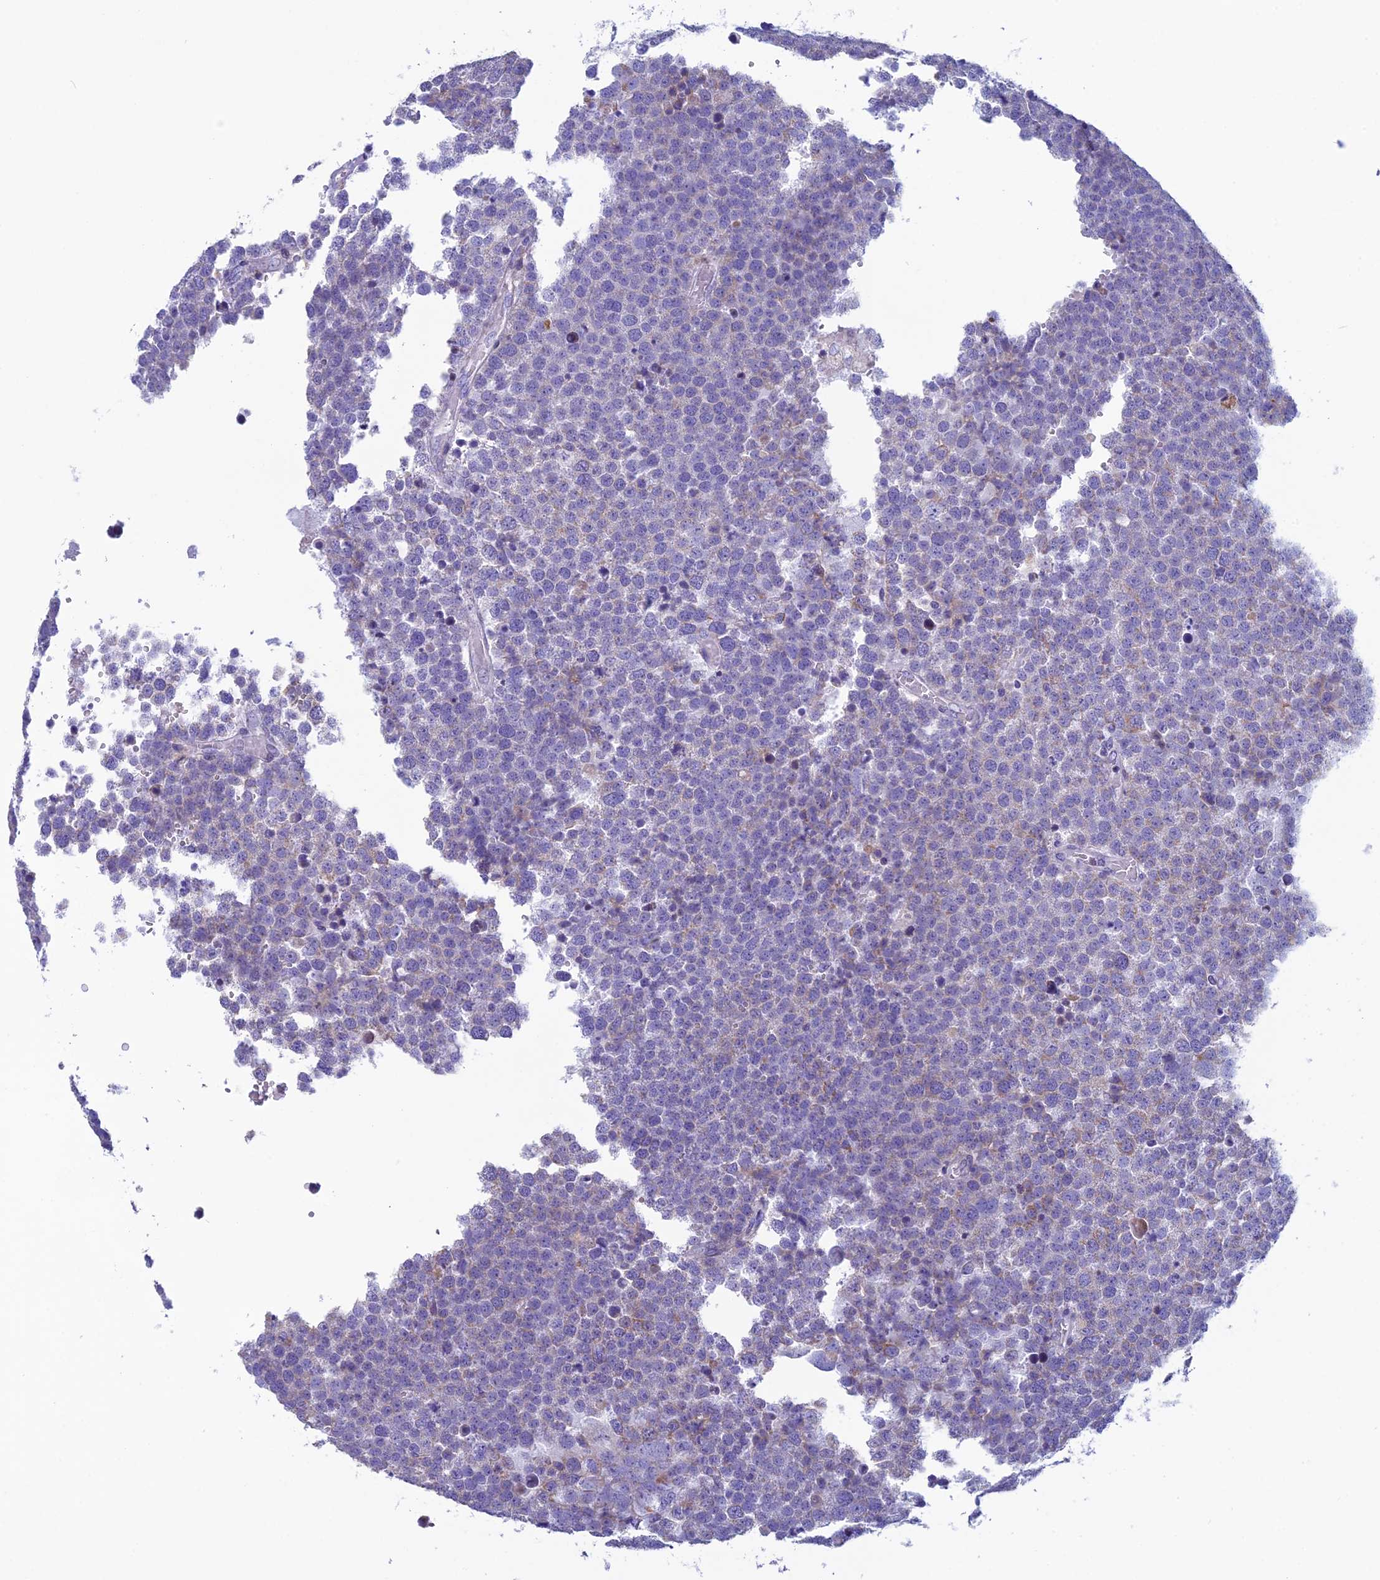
{"staining": {"intensity": "weak", "quantity": "<25%", "location": "cytoplasmic/membranous"}, "tissue": "testis cancer", "cell_type": "Tumor cells", "image_type": "cancer", "snomed": [{"axis": "morphology", "description": "Seminoma, NOS"}, {"axis": "topography", "description": "Testis"}], "caption": "Seminoma (testis) was stained to show a protein in brown. There is no significant expression in tumor cells. The staining was performed using DAB to visualize the protein expression in brown, while the nuclei were stained in blue with hematoxylin (Magnification: 20x).", "gene": "ZNF563", "patient": {"sex": "male", "age": 71}}